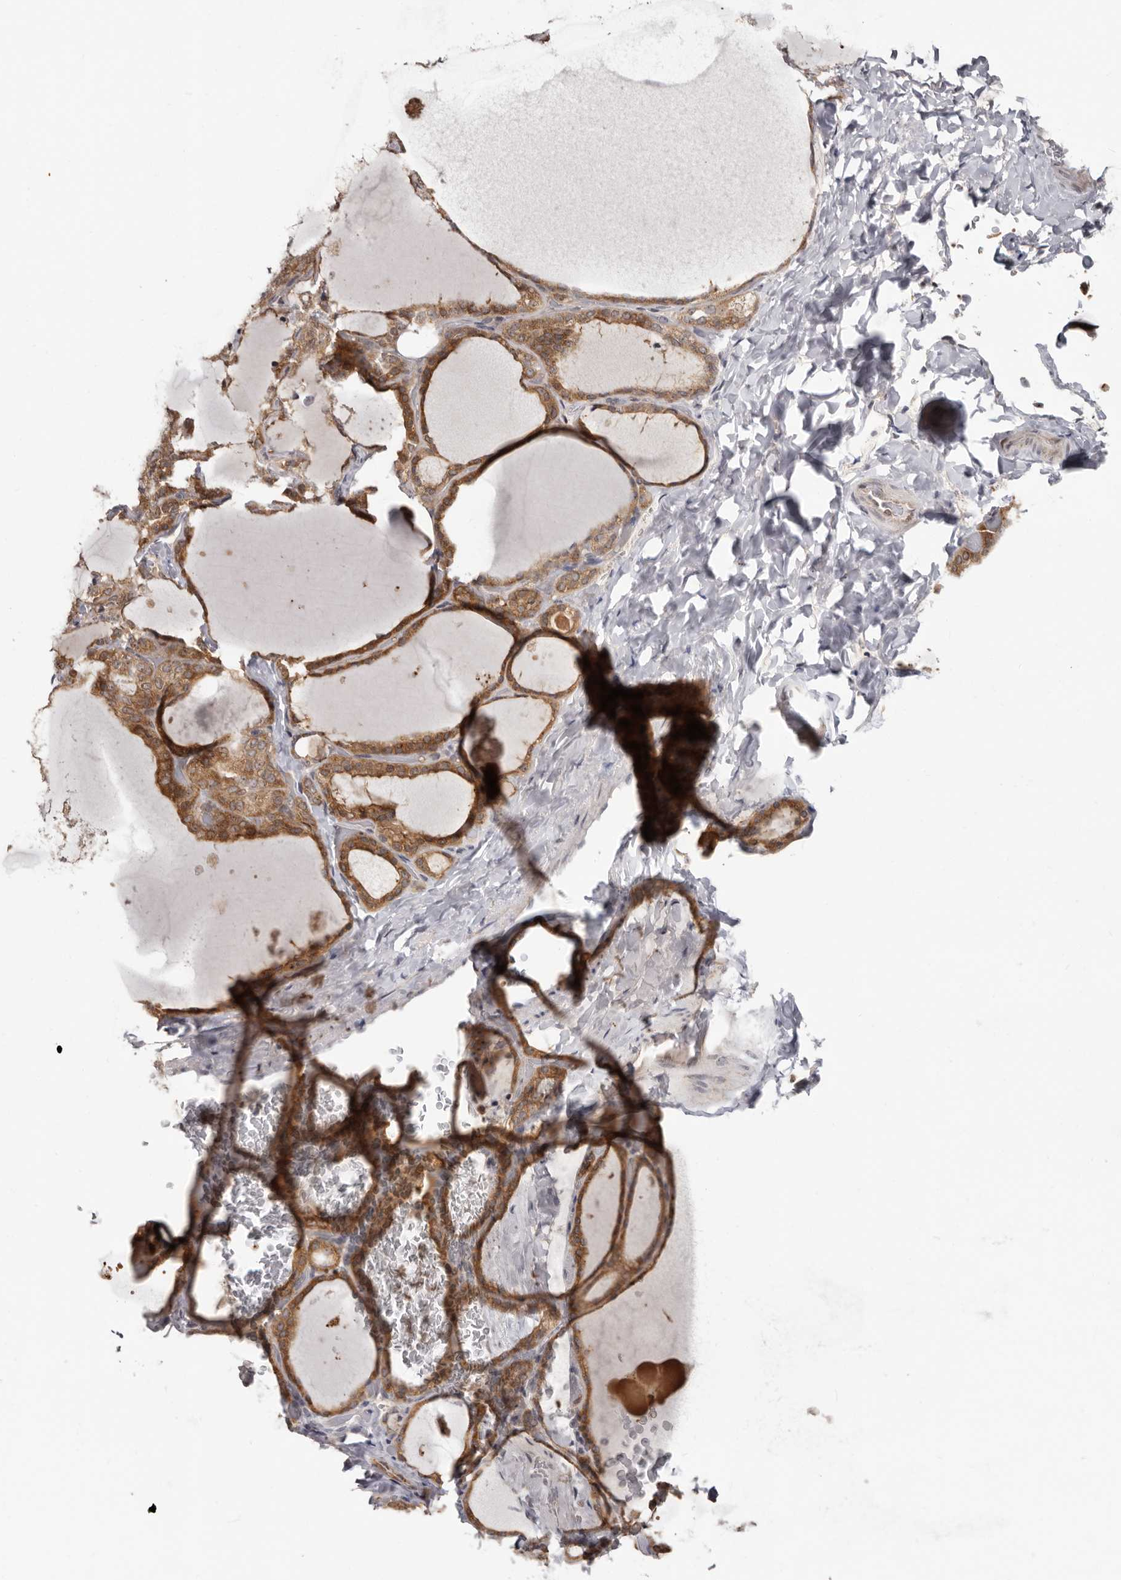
{"staining": {"intensity": "moderate", "quantity": ">75%", "location": "cytoplasmic/membranous"}, "tissue": "thyroid gland", "cell_type": "Glandular cells", "image_type": "normal", "snomed": [{"axis": "morphology", "description": "Normal tissue, NOS"}, {"axis": "topography", "description": "Thyroid gland"}], "caption": "Glandular cells show medium levels of moderate cytoplasmic/membranous positivity in approximately >75% of cells in benign thyroid gland. The protein of interest is shown in brown color, while the nuclei are stained blue.", "gene": "BAD", "patient": {"sex": "female", "age": 44}}